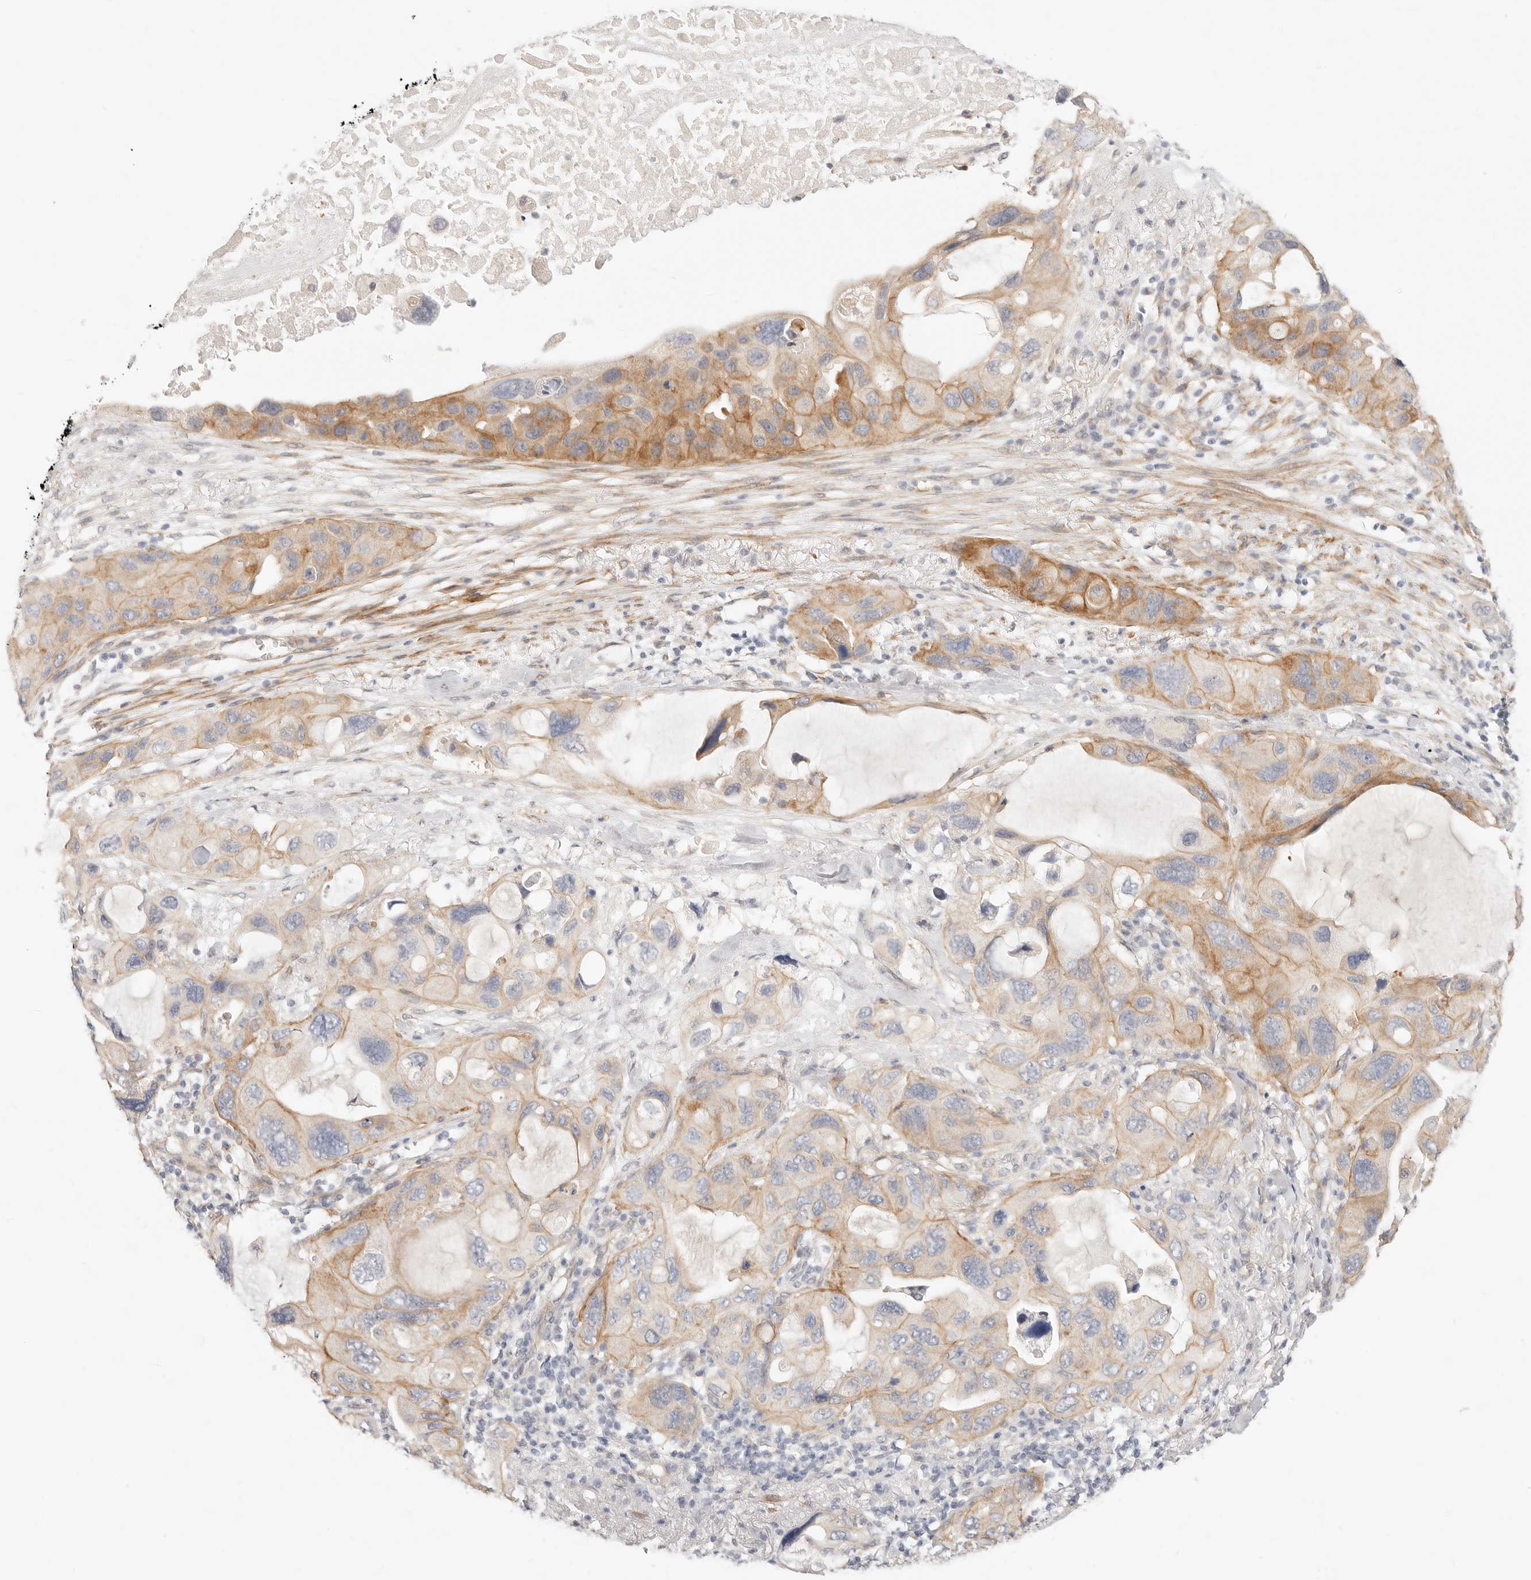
{"staining": {"intensity": "moderate", "quantity": ">75%", "location": "cytoplasmic/membranous"}, "tissue": "lung cancer", "cell_type": "Tumor cells", "image_type": "cancer", "snomed": [{"axis": "morphology", "description": "Squamous cell carcinoma, NOS"}, {"axis": "topography", "description": "Lung"}], "caption": "Immunohistochemistry (IHC) of lung squamous cell carcinoma reveals medium levels of moderate cytoplasmic/membranous expression in about >75% of tumor cells.", "gene": "UBXN10", "patient": {"sex": "female", "age": 73}}